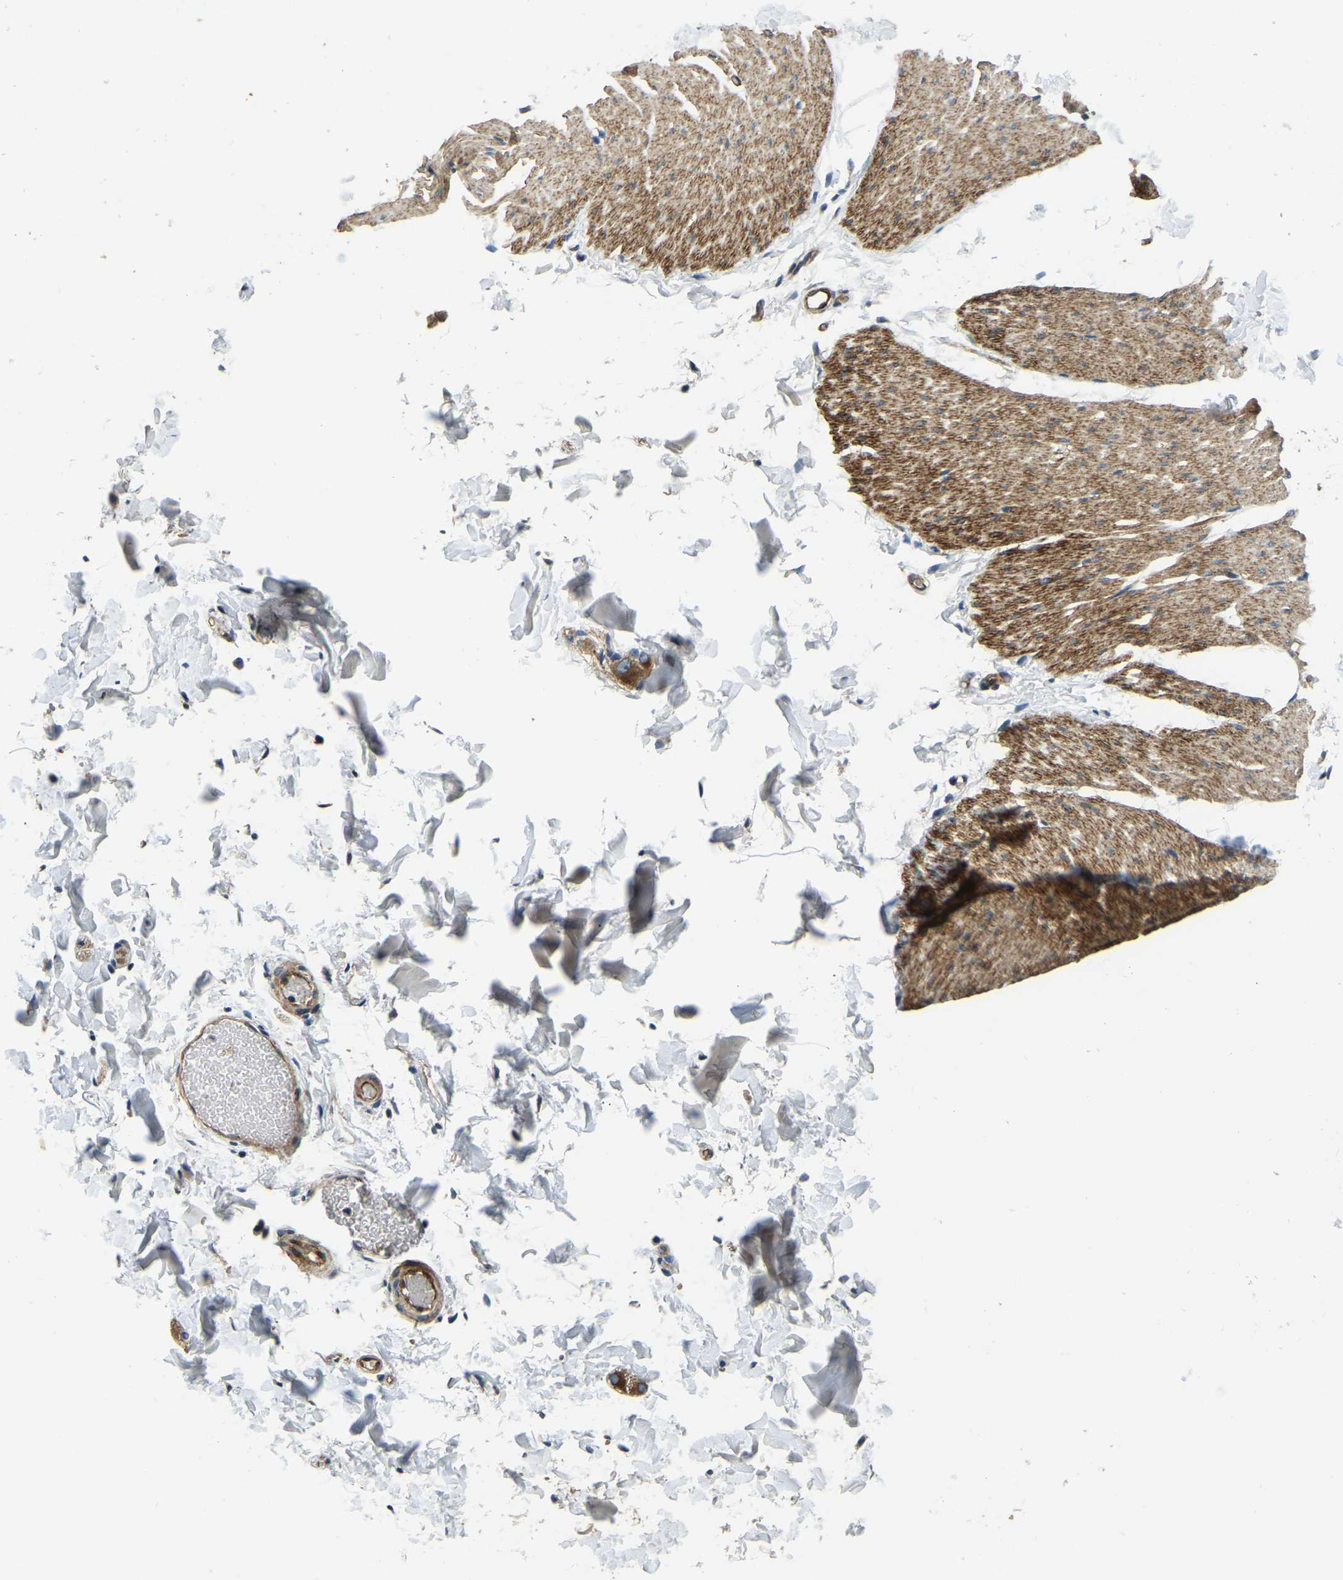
{"staining": {"intensity": "moderate", "quantity": ">75%", "location": "cytoplasmic/membranous"}, "tissue": "smooth muscle", "cell_type": "Smooth muscle cells", "image_type": "normal", "snomed": [{"axis": "morphology", "description": "Normal tissue, NOS"}, {"axis": "topography", "description": "Smooth muscle"}, {"axis": "topography", "description": "Colon"}], "caption": "Protein analysis of normal smooth muscle demonstrates moderate cytoplasmic/membranous expression in approximately >75% of smooth muscle cells. The staining was performed using DAB to visualize the protein expression in brown, while the nuclei were stained in blue with hematoxylin (Magnification: 20x).", "gene": "RNF39", "patient": {"sex": "male", "age": 67}}